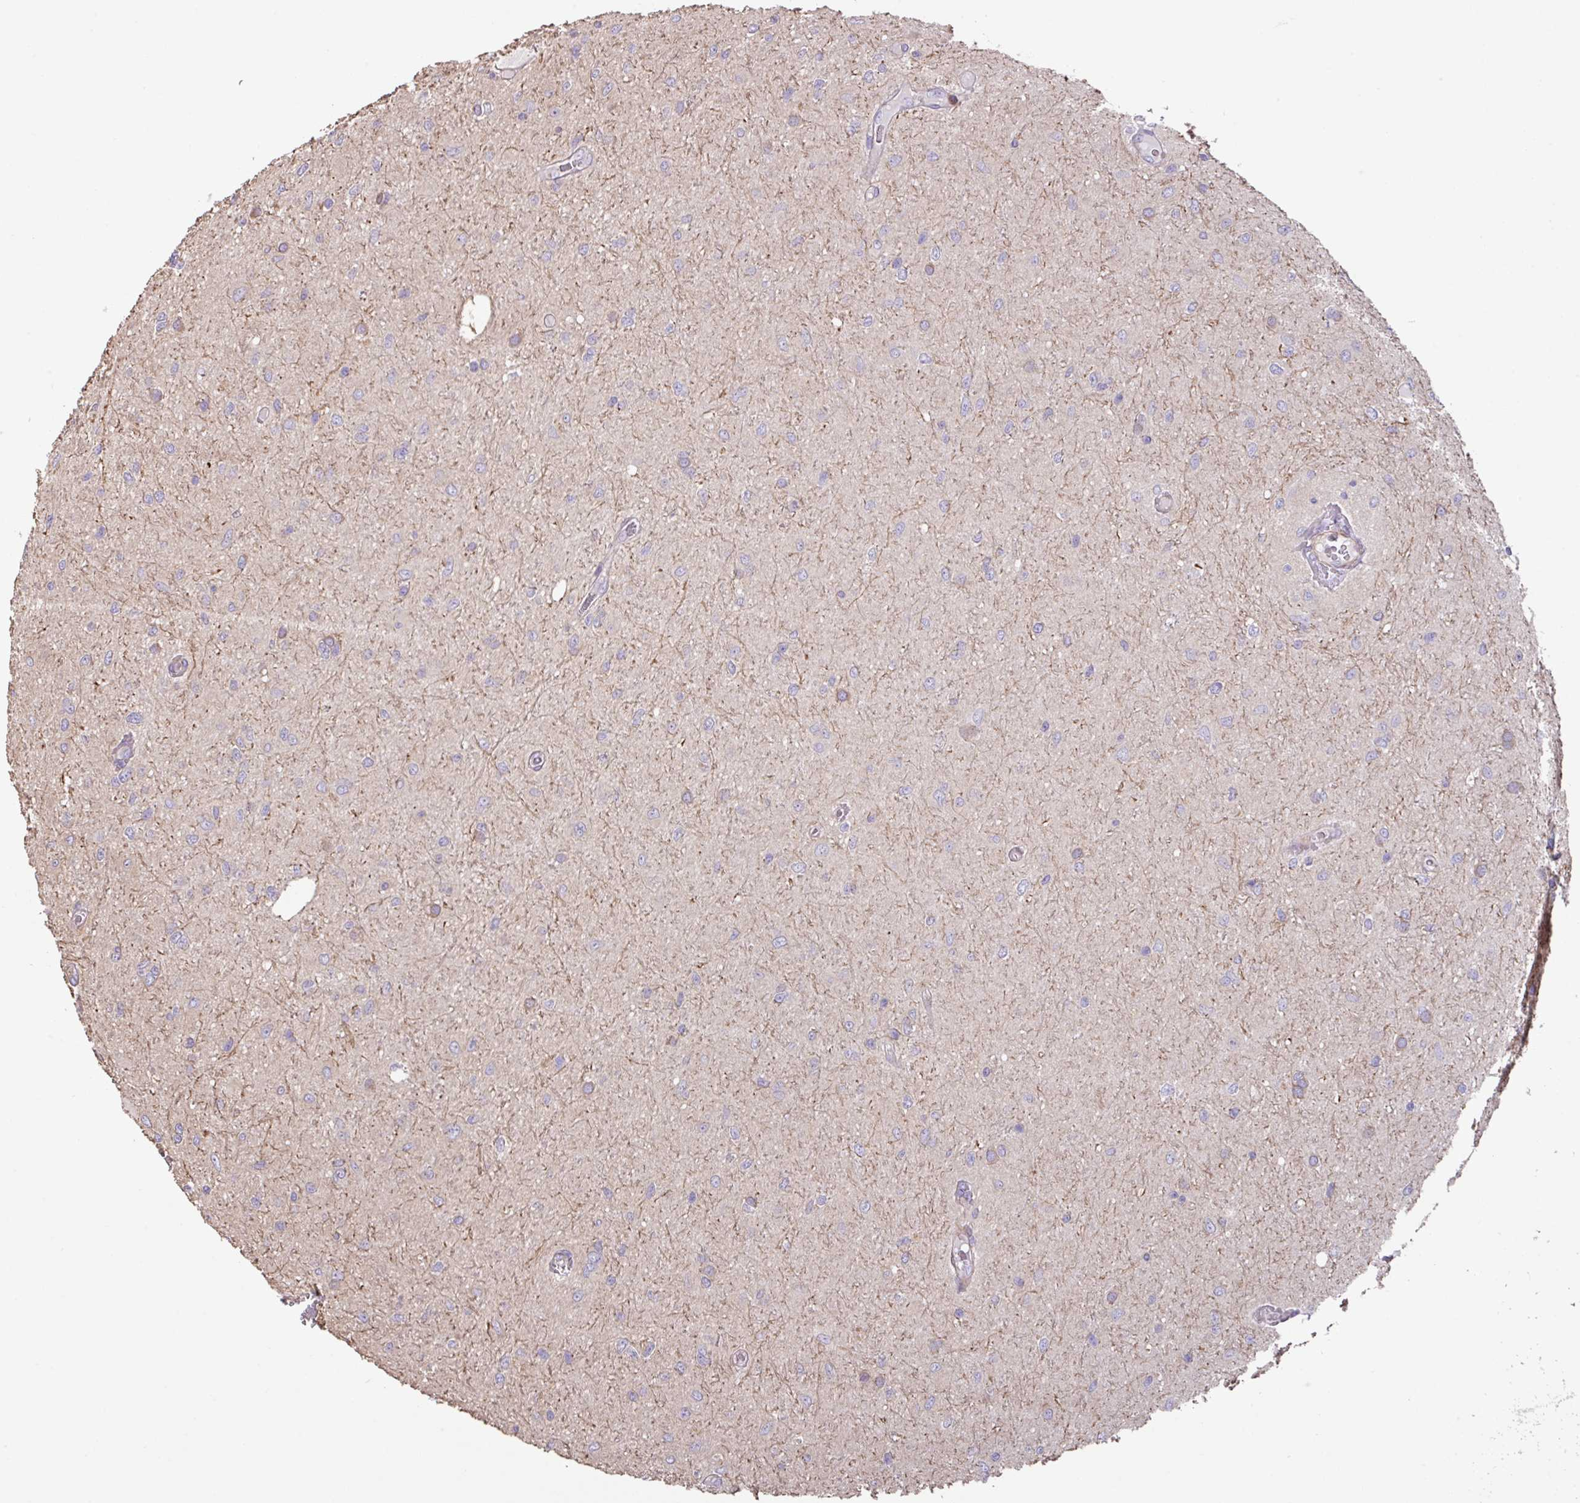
{"staining": {"intensity": "weak", "quantity": "25%-75%", "location": "cytoplasmic/membranous"}, "tissue": "glioma", "cell_type": "Tumor cells", "image_type": "cancer", "snomed": [{"axis": "morphology", "description": "Glioma, malignant, Low grade"}, {"axis": "topography", "description": "Cerebellum"}], "caption": "Malignant glioma (low-grade) stained with a brown dye displays weak cytoplasmic/membranous positive staining in approximately 25%-75% of tumor cells.", "gene": "MRRF", "patient": {"sex": "female", "age": 5}}